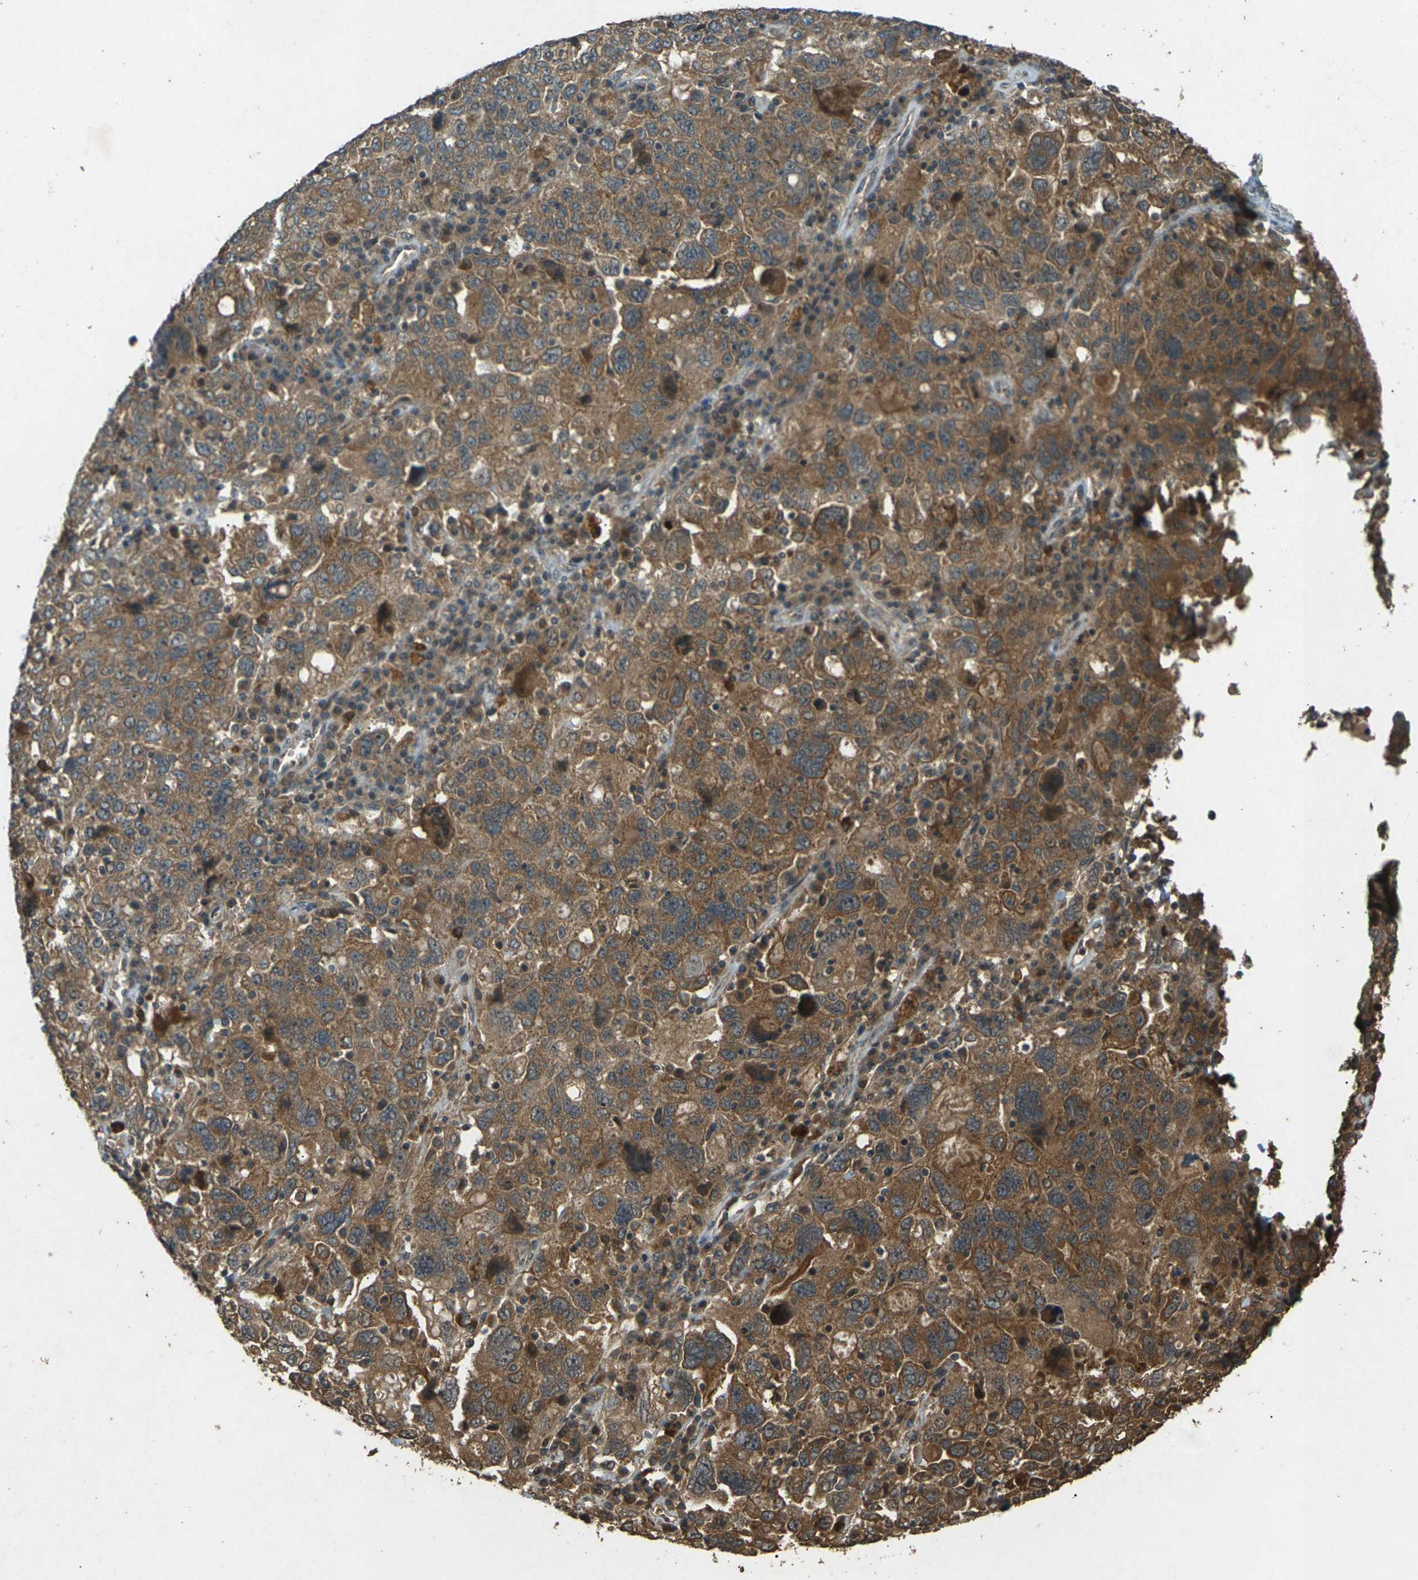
{"staining": {"intensity": "moderate", "quantity": ">75%", "location": "cytoplasmic/membranous"}, "tissue": "ovarian cancer", "cell_type": "Tumor cells", "image_type": "cancer", "snomed": [{"axis": "morphology", "description": "Carcinoma, endometroid"}, {"axis": "topography", "description": "Ovary"}], "caption": "The photomicrograph demonstrates a brown stain indicating the presence of a protein in the cytoplasmic/membranous of tumor cells in ovarian cancer. (DAB IHC, brown staining for protein, blue staining for nuclei).", "gene": "TAP1", "patient": {"sex": "female", "age": 62}}